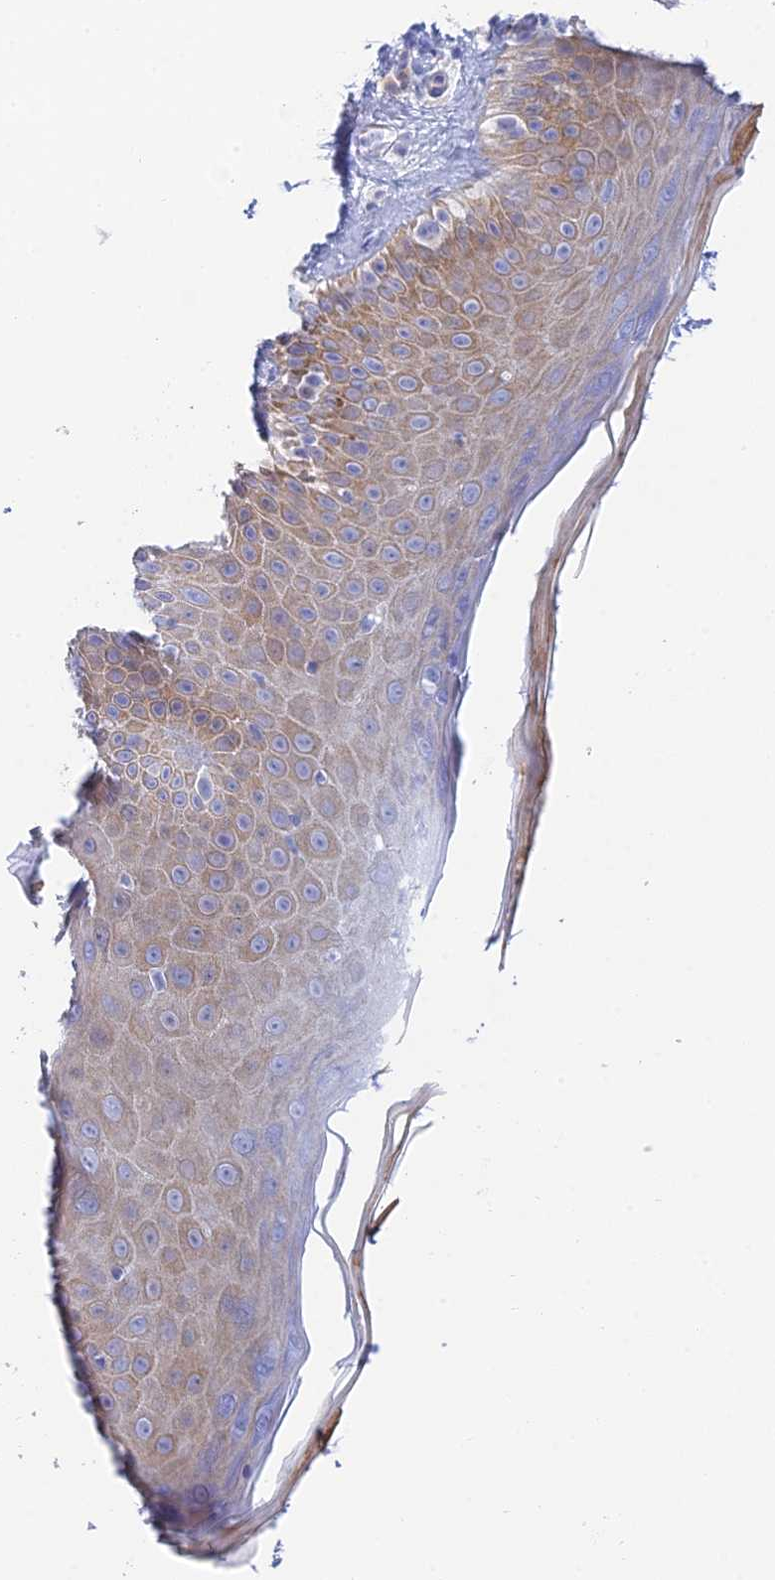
{"staining": {"intensity": "negative", "quantity": "none", "location": "none"}, "tissue": "skin", "cell_type": "Fibroblasts", "image_type": "normal", "snomed": [{"axis": "morphology", "description": "Normal tissue, NOS"}, {"axis": "topography", "description": "Skin"}], "caption": "Fibroblasts show no significant protein positivity in normal skin.", "gene": "CEP152", "patient": {"sex": "male", "age": 52}}